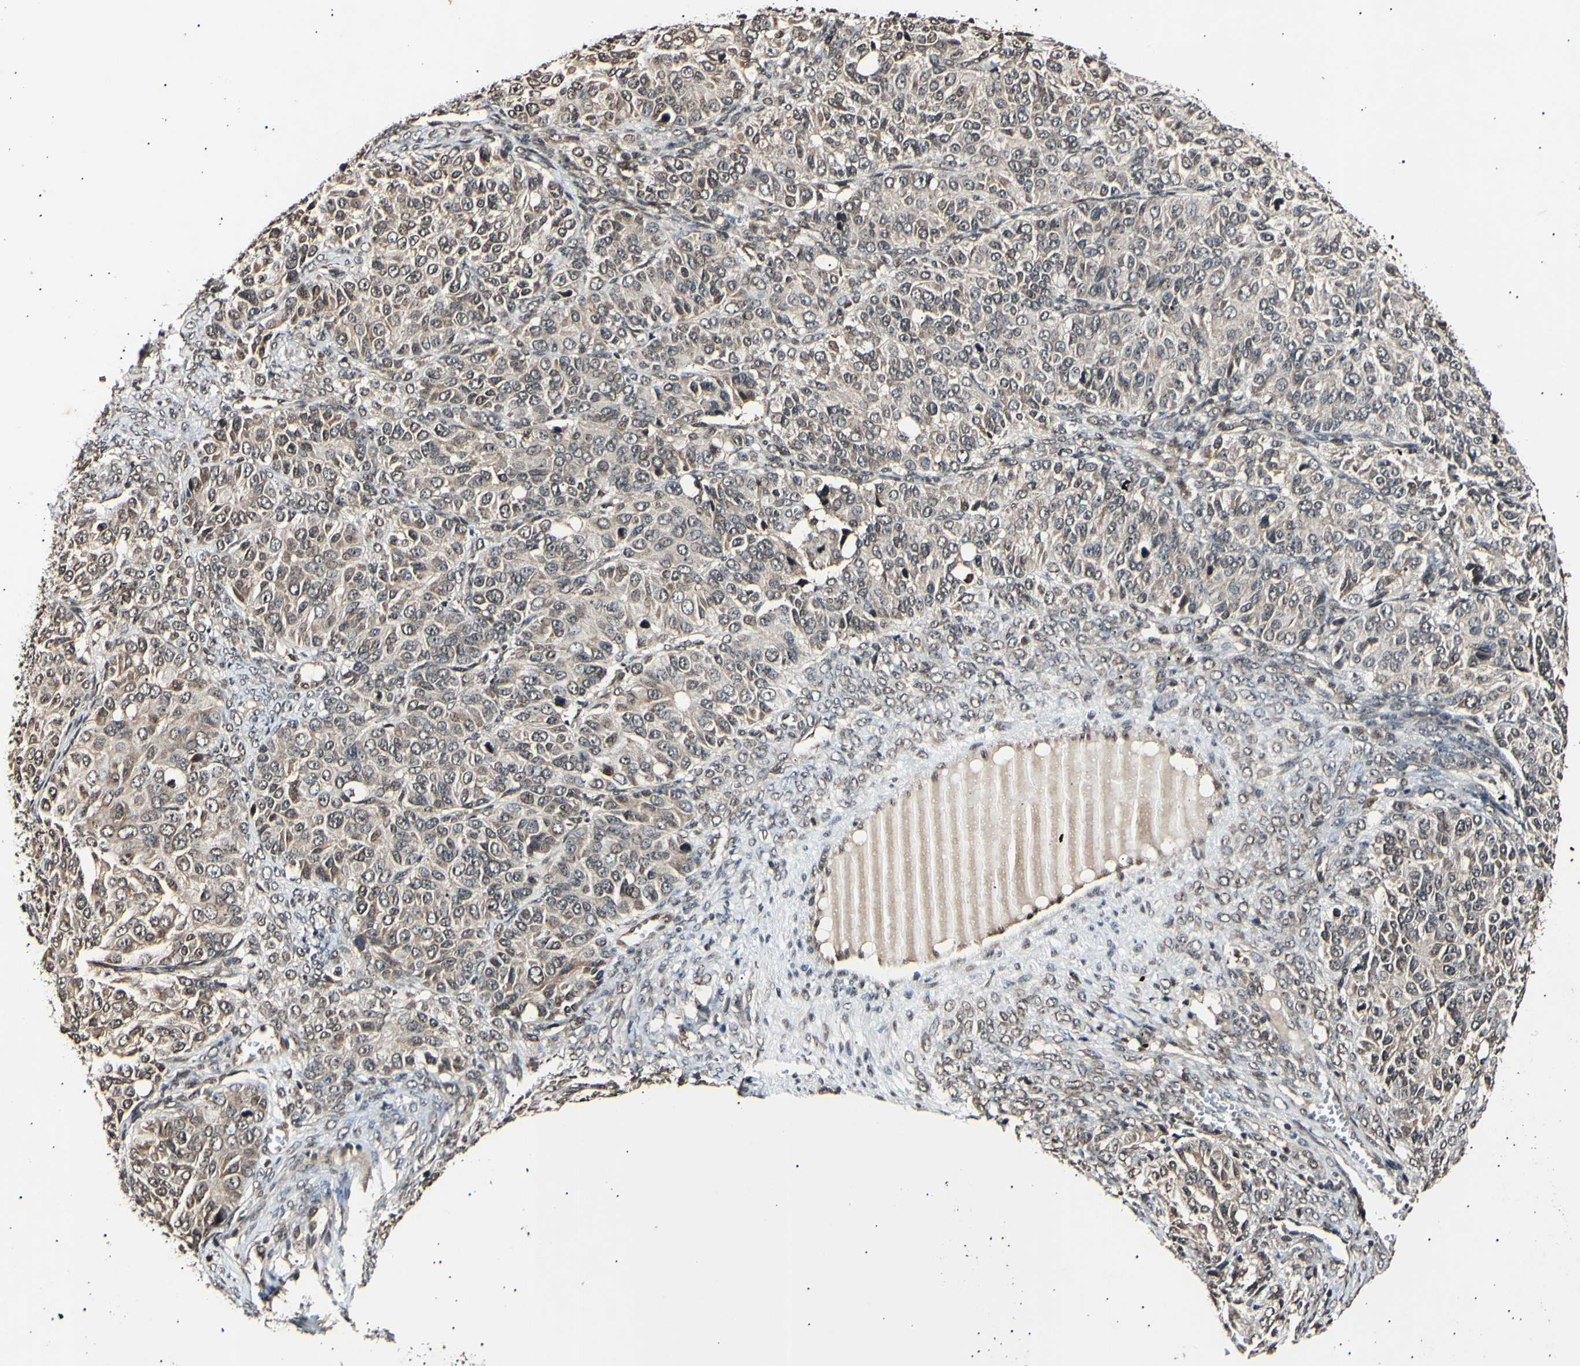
{"staining": {"intensity": "weak", "quantity": "25%-75%", "location": "cytoplasmic/membranous,nuclear"}, "tissue": "ovarian cancer", "cell_type": "Tumor cells", "image_type": "cancer", "snomed": [{"axis": "morphology", "description": "Carcinoma, endometroid"}, {"axis": "topography", "description": "Ovary"}], "caption": "Endometroid carcinoma (ovarian) tissue shows weak cytoplasmic/membranous and nuclear staining in approximately 25%-75% of tumor cells, visualized by immunohistochemistry.", "gene": "ANAPC7", "patient": {"sex": "female", "age": 51}}